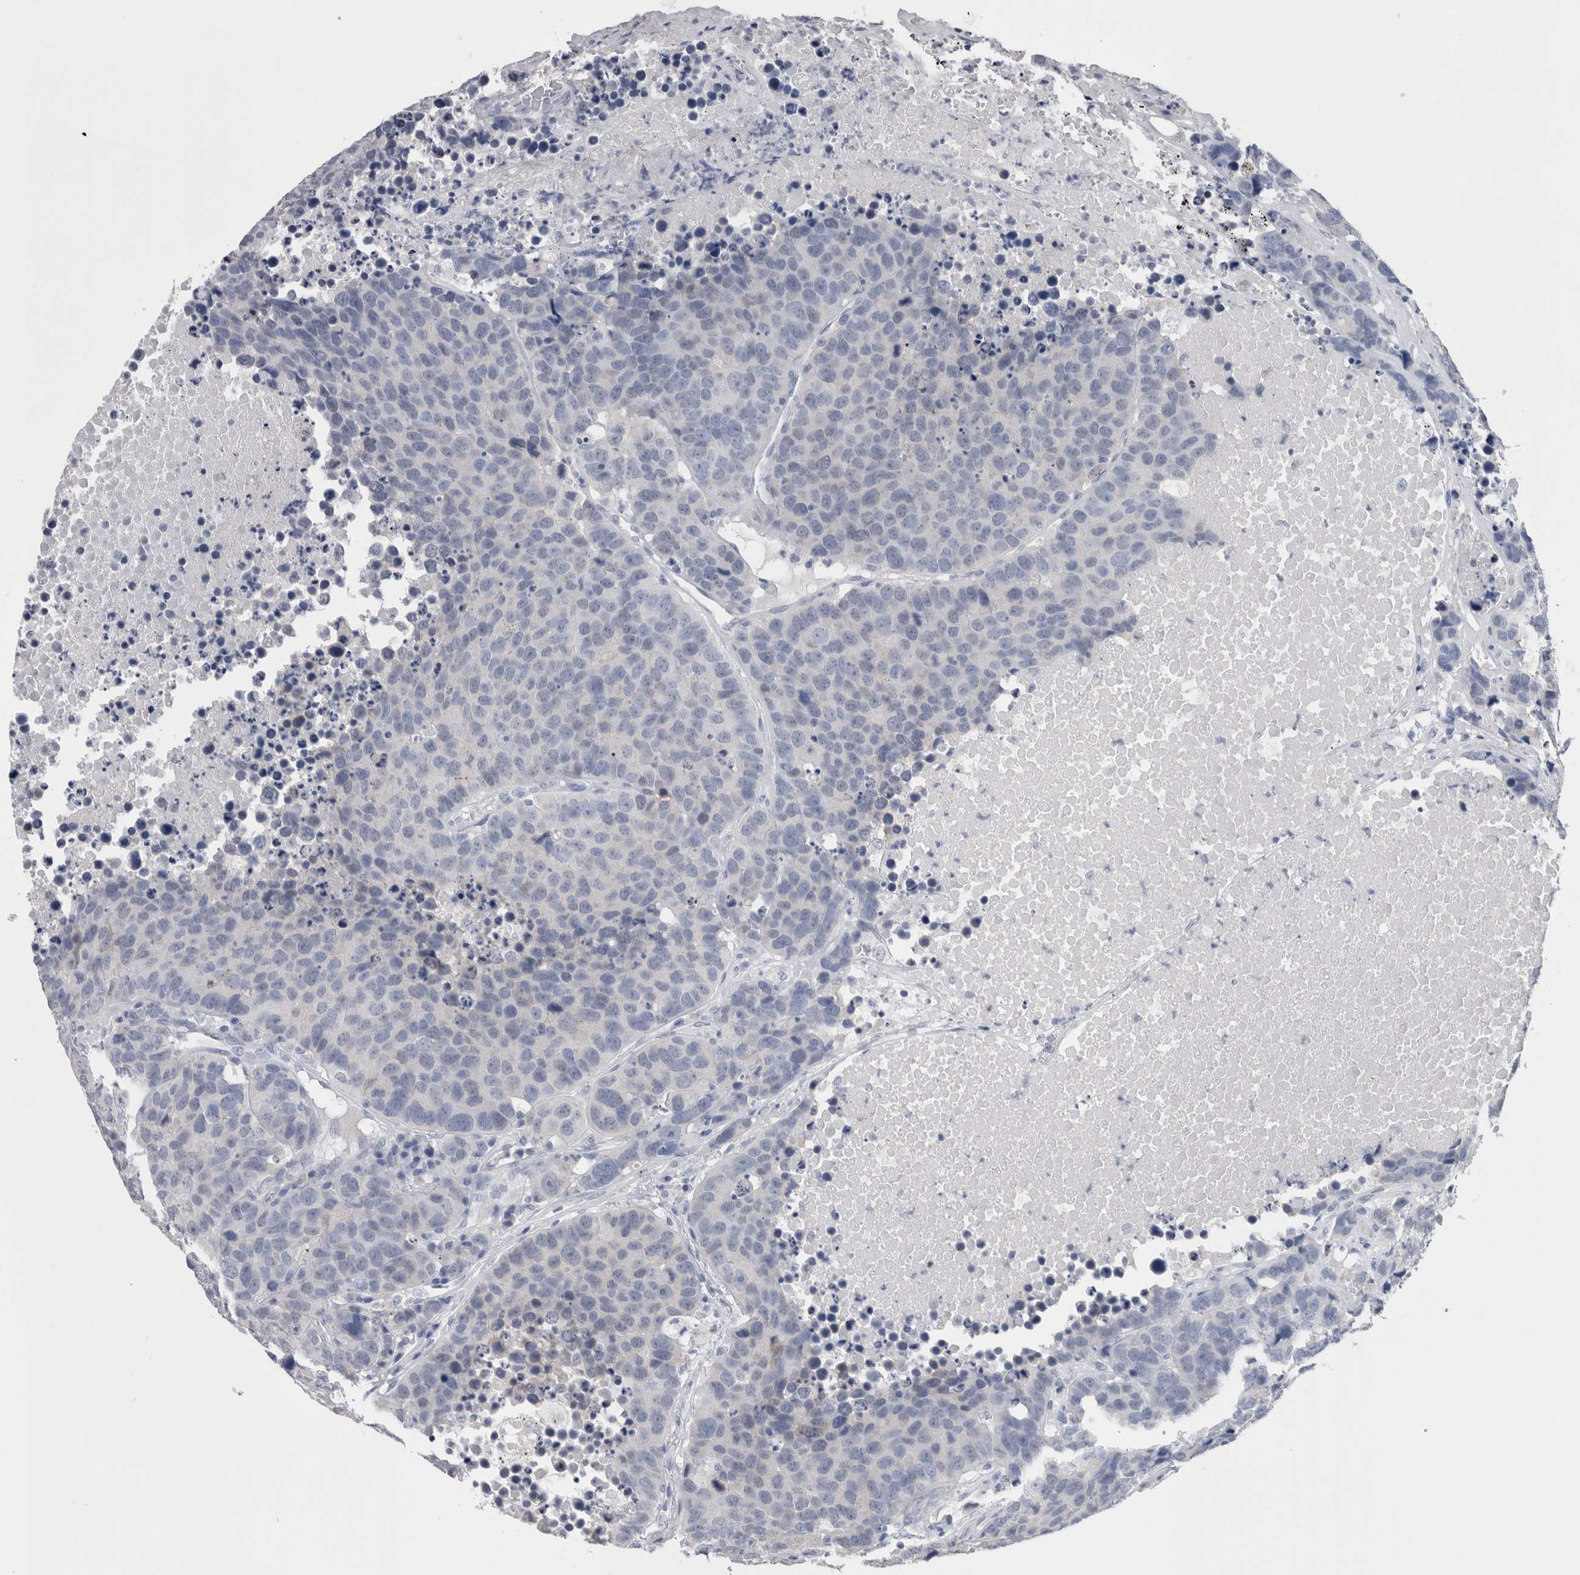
{"staining": {"intensity": "negative", "quantity": "none", "location": "none"}, "tissue": "carcinoid", "cell_type": "Tumor cells", "image_type": "cancer", "snomed": [{"axis": "morphology", "description": "Carcinoid, malignant, NOS"}, {"axis": "topography", "description": "Lung"}], "caption": "High magnification brightfield microscopy of carcinoid stained with DAB (3,3'-diaminobenzidine) (brown) and counterstained with hematoxylin (blue): tumor cells show no significant expression. The staining is performed using DAB brown chromogen with nuclei counter-stained in using hematoxylin.", "gene": "CA8", "patient": {"sex": "male", "age": 60}}